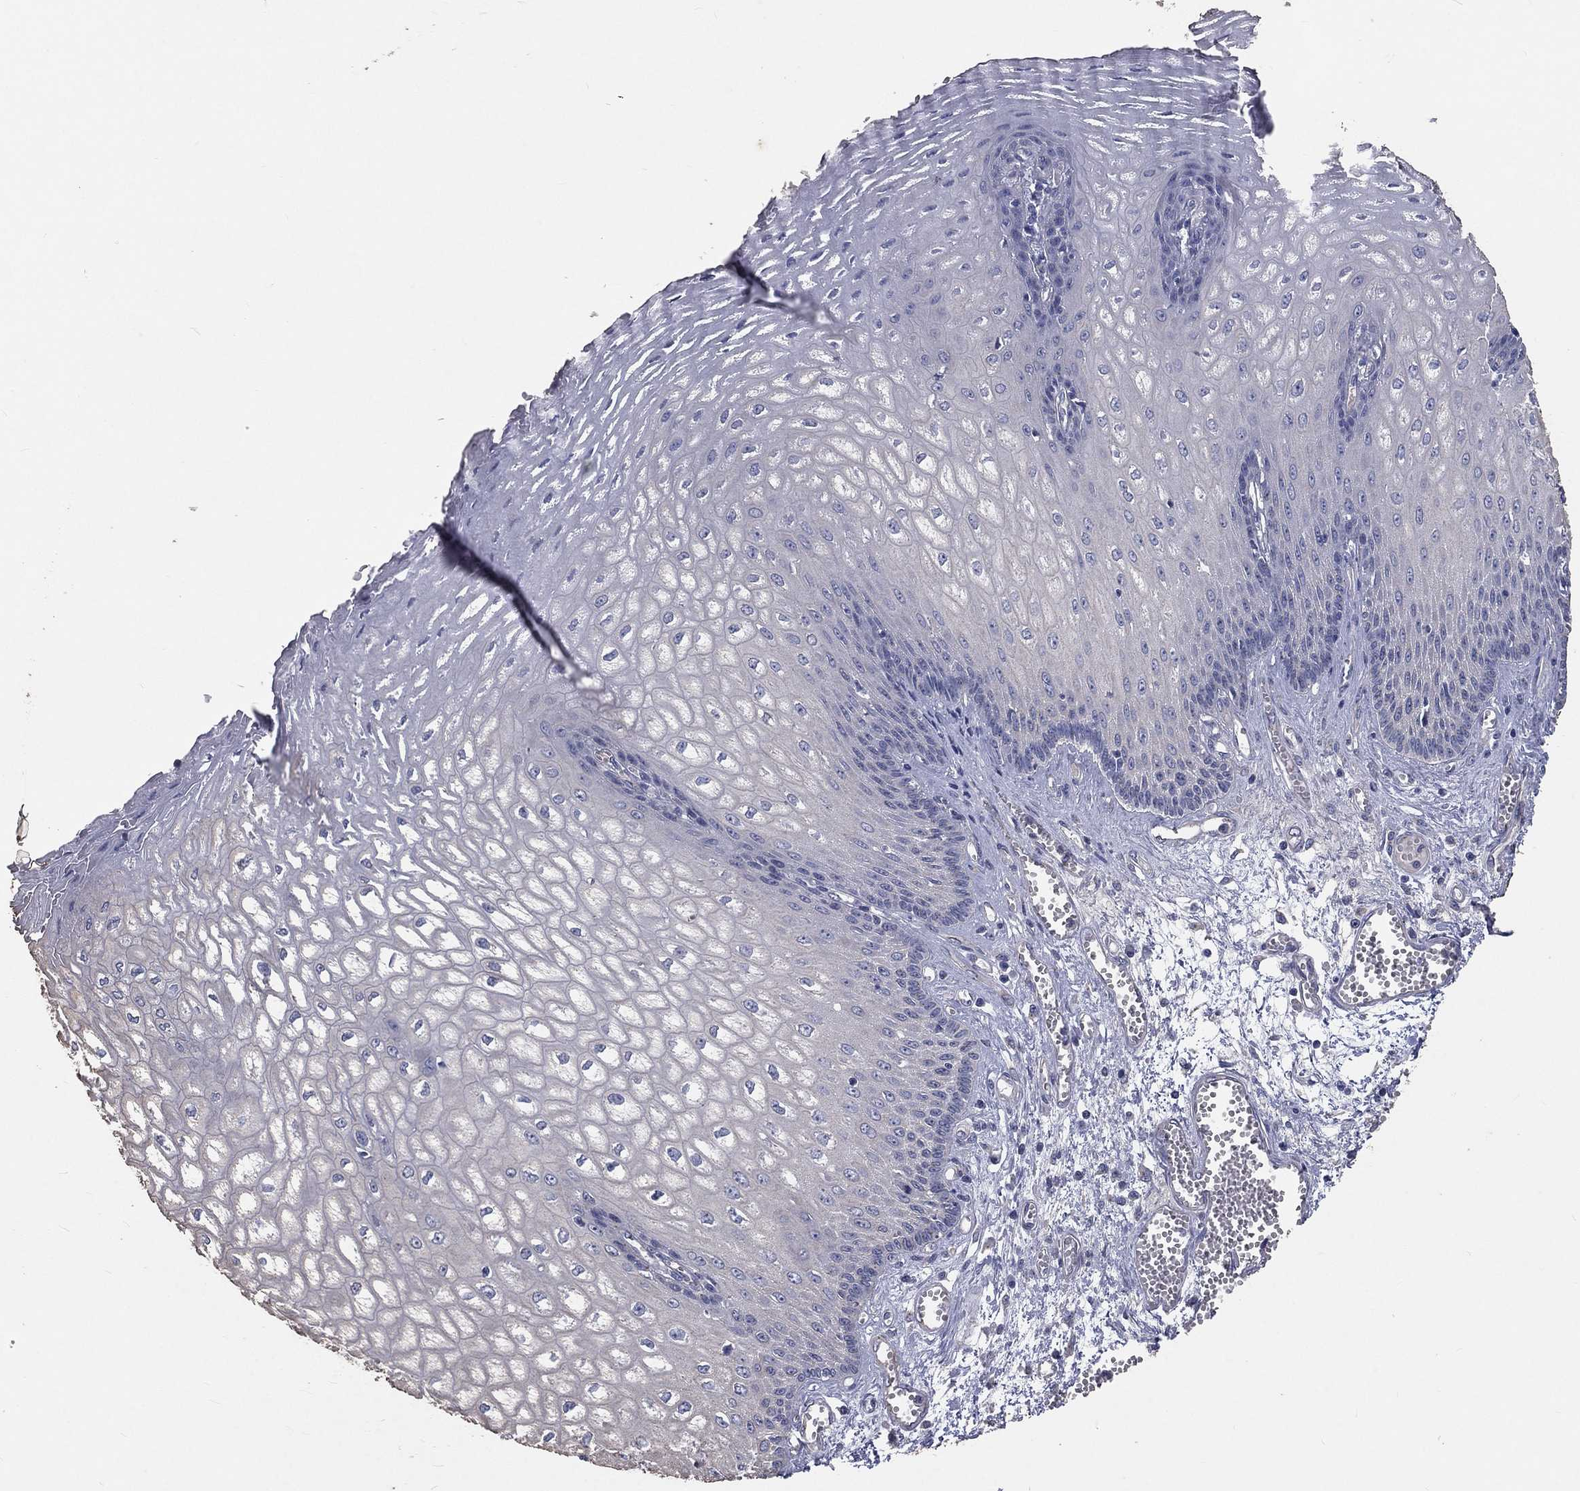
{"staining": {"intensity": "negative", "quantity": "none", "location": "none"}, "tissue": "esophagus", "cell_type": "Squamous epithelial cells", "image_type": "normal", "snomed": [{"axis": "morphology", "description": "Normal tissue, NOS"}, {"axis": "topography", "description": "Esophagus"}], "caption": "Squamous epithelial cells are negative for protein expression in normal human esophagus. (Stains: DAB IHC with hematoxylin counter stain, Microscopy: brightfield microscopy at high magnification).", "gene": "CROCC", "patient": {"sex": "male", "age": 58}}